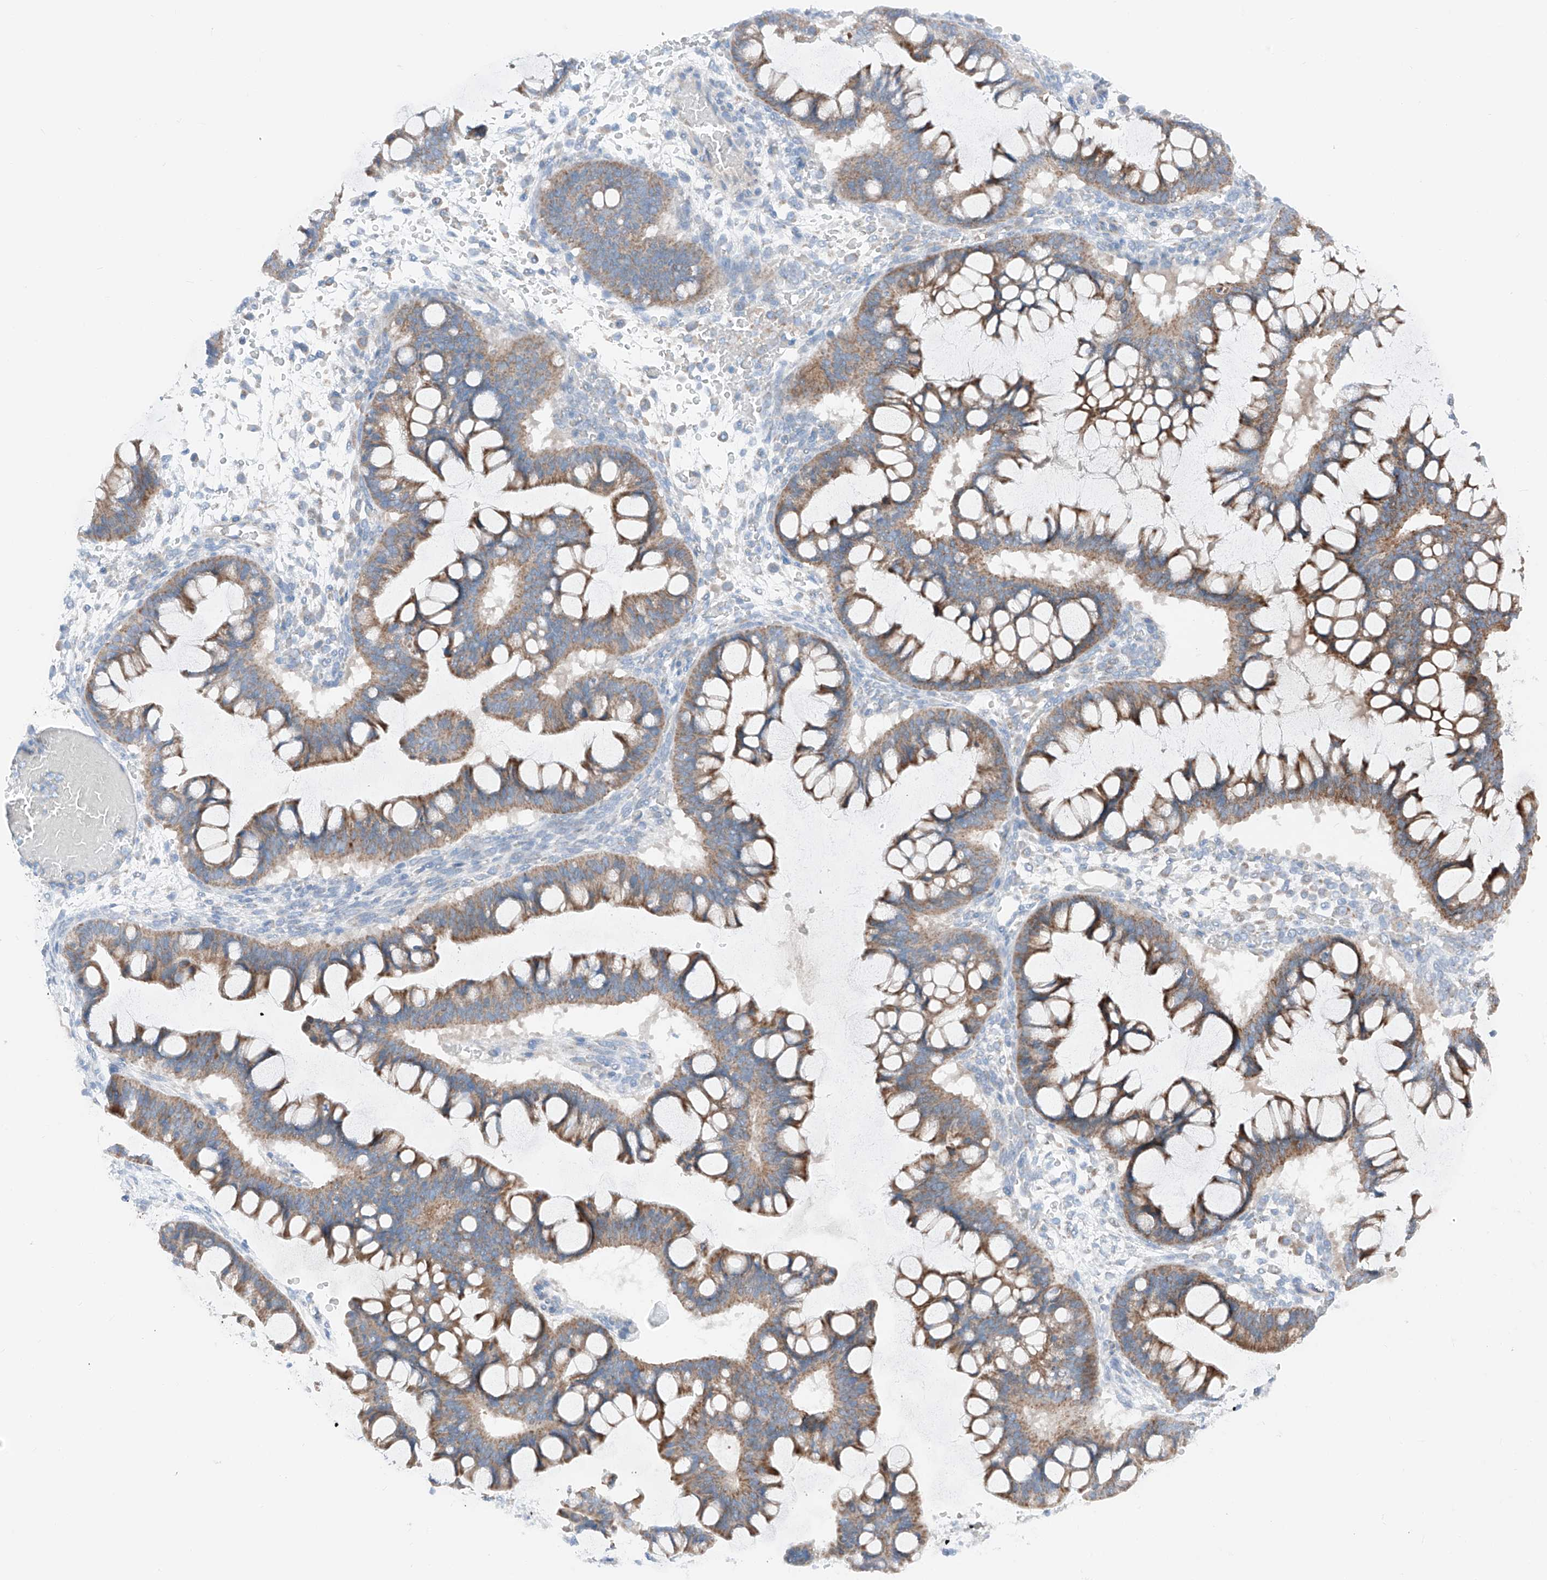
{"staining": {"intensity": "moderate", "quantity": ">75%", "location": "cytoplasmic/membranous"}, "tissue": "ovarian cancer", "cell_type": "Tumor cells", "image_type": "cancer", "snomed": [{"axis": "morphology", "description": "Cystadenocarcinoma, mucinous, NOS"}, {"axis": "topography", "description": "Ovary"}], "caption": "Protein expression analysis of ovarian mucinous cystadenocarcinoma exhibits moderate cytoplasmic/membranous expression in approximately >75% of tumor cells. (DAB = brown stain, brightfield microscopy at high magnification).", "gene": "MRAP", "patient": {"sex": "female", "age": 73}}